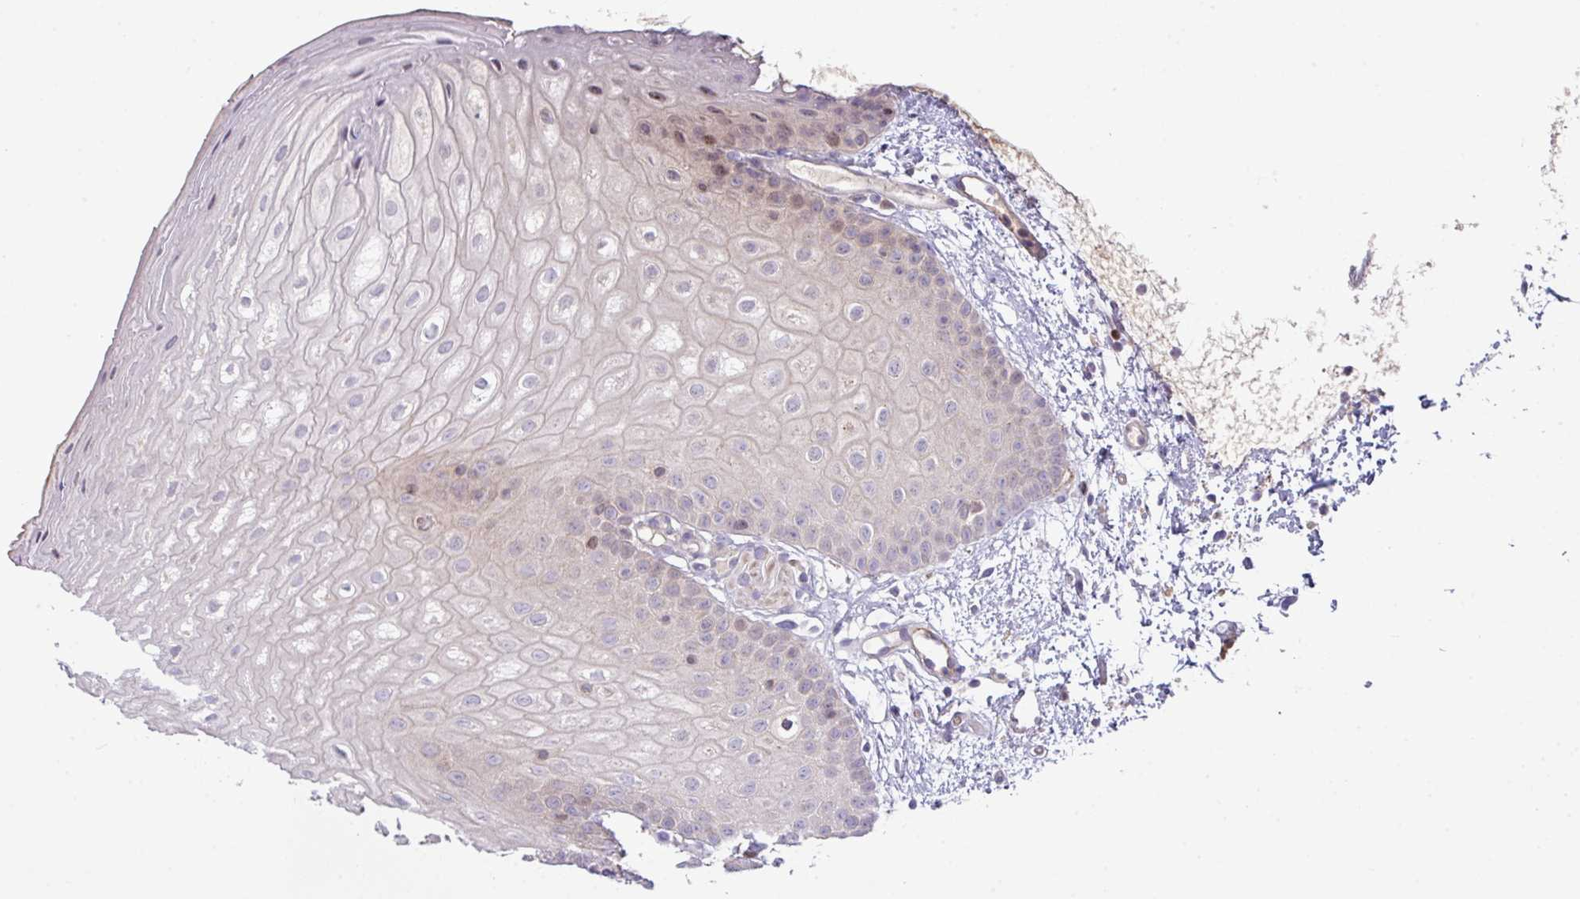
{"staining": {"intensity": "weak", "quantity": "<25%", "location": "cytoplasmic/membranous"}, "tissue": "oral mucosa", "cell_type": "Squamous epithelial cells", "image_type": "normal", "snomed": [{"axis": "morphology", "description": "Normal tissue, NOS"}, {"axis": "topography", "description": "Oral tissue"}], "caption": "IHC image of normal oral mucosa stained for a protein (brown), which exhibits no expression in squamous epithelial cells. Nuclei are stained in blue.", "gene": "ZNF394", "patient": {"sex": "female", "age": 67}}